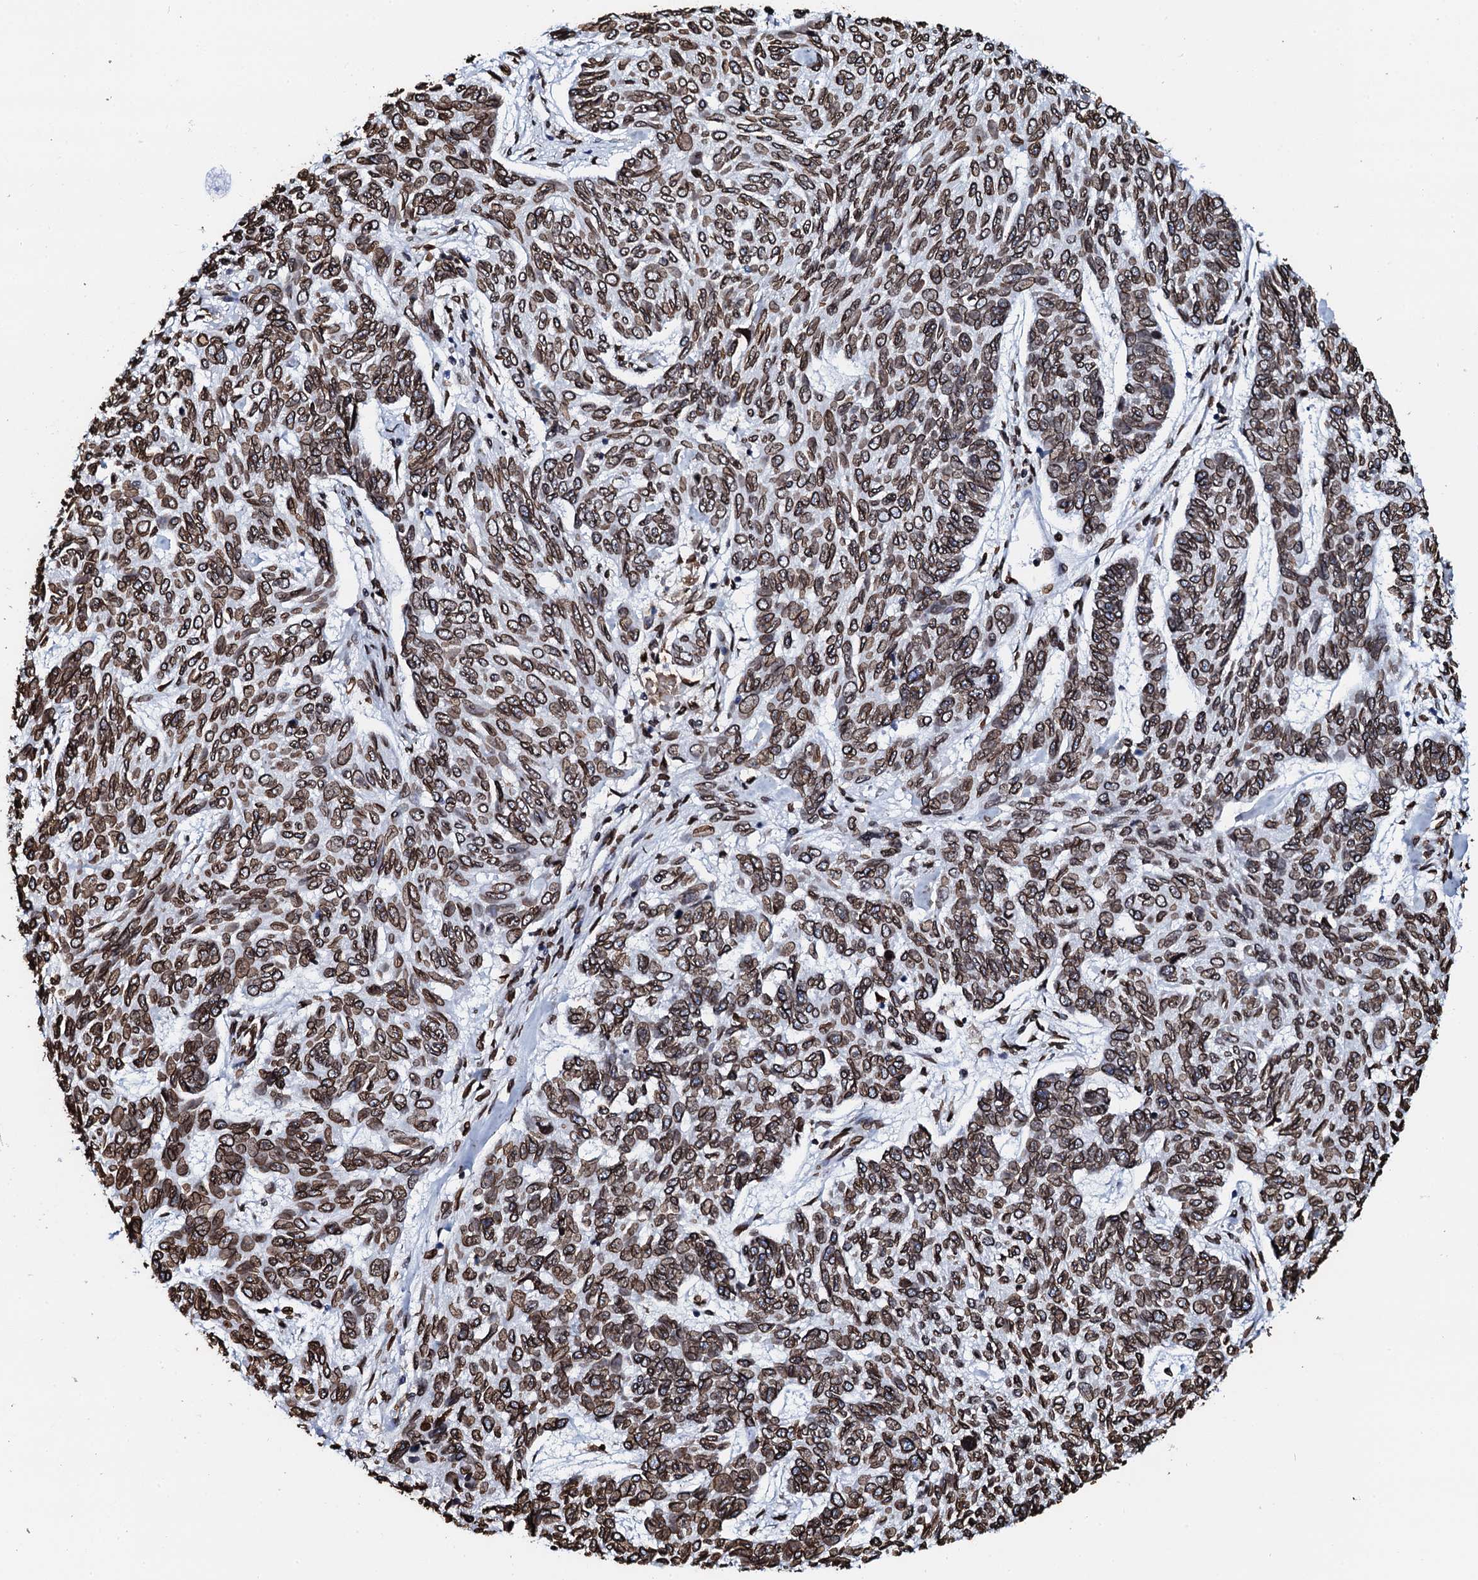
{"staining": {"intensity": "moderate", "quantity": ">75%", "location": "cytoplasmic/membranous,nuclear"}, "tissue": "skin cancer", "cell_type": "Tumor cells", "image_type": "cancer", "snomed": [{"axis": "morphology", "description": "Basal cell carcinoma"}, {"axis": "topography", "description": "Skin"}], "caption": "Immunohistochemistry (IHC) (DAB (3,3'-diaminobenzidine)) staining of human skin cancer (basal cell carcinoma) shows moderate cytoplasmic/membranous and nuclear protein positivity in approximately >75% of tumor cells.", "gene": "KATNAL2", "patient": {"sex": "female", "age": 65}}